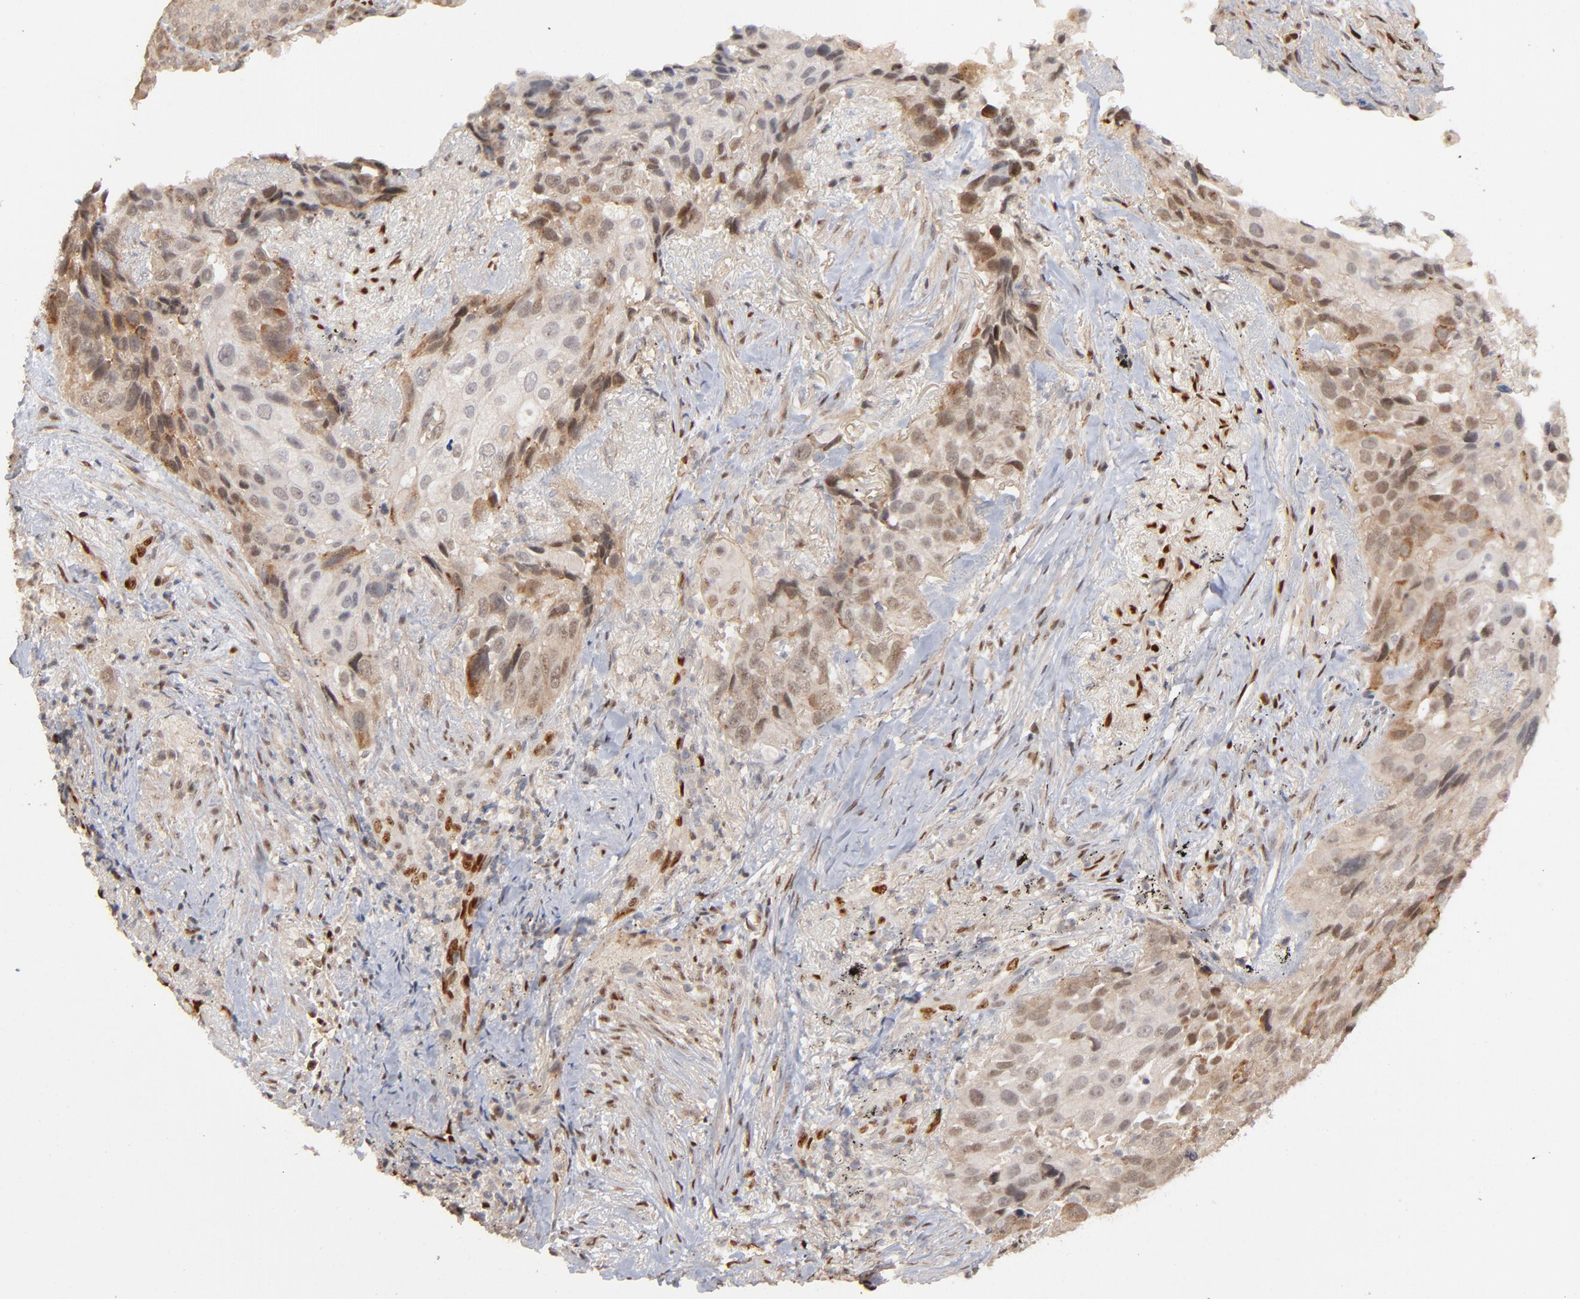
{"staining": {"intensity": "weak", "quantity": "25%-75%", "location": "cytoplasmic/membranous,nuclear"}, "tissue": "lung cancer", "cell_type": "Tumor cells", "image_type": "cancer", "snomed": [{"axis": "morphology", "description": "Squamous cell carcinoma, NOS"}, {"axis": "topography", "description": "Lung"}], "caption": "Lung cancer was stained to show a protein in brown. There is low levels of weak cytoplasmic/membranous and nuclear staining in about 25%-75% of tumor cells. The protein is shown in brown color, while the nuclei are stained blue.", "gene": "NFIB", "patient": {"sex": "male", "age": 54}}